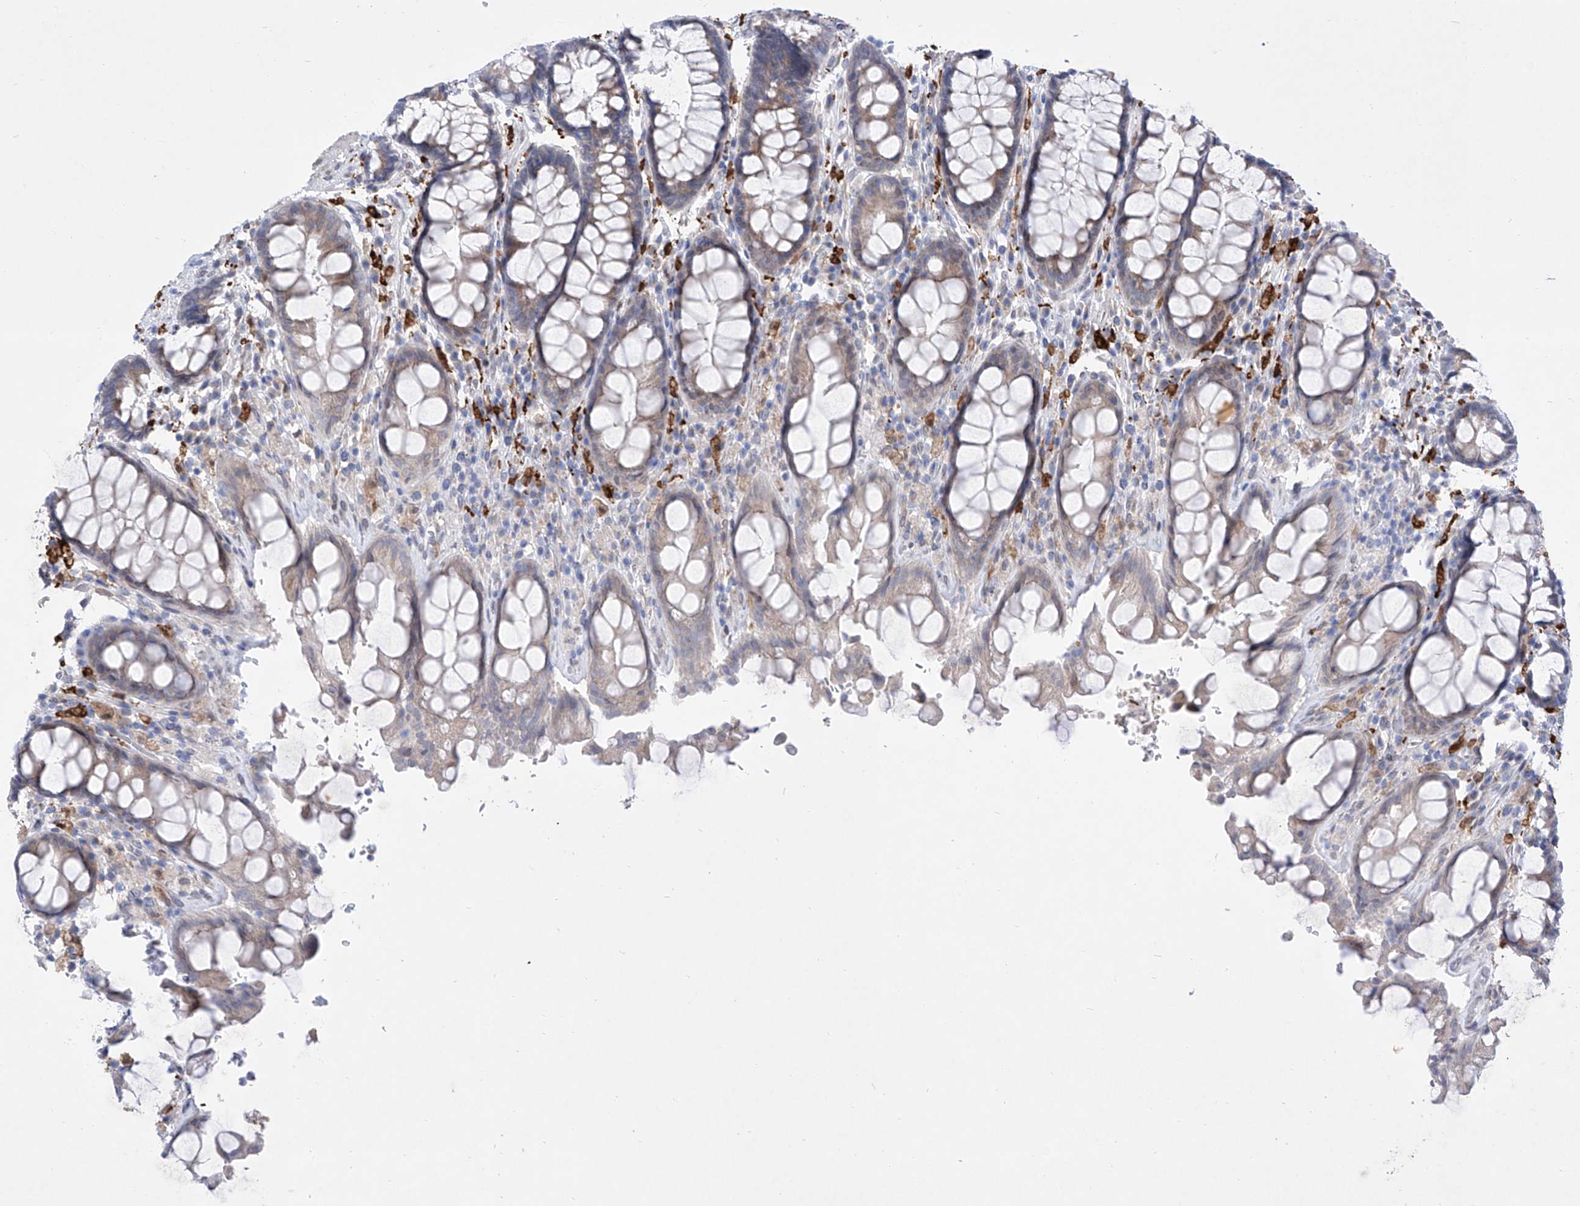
{"staining": {"intensity": "weak", "quantity": "25%-75%", "location": "cytoplasmic/membranous"}, "tissue": "rectum", "cell_type": "Glandular cells", "image_type": "normal", "snomed": [{"axis": "morphology", "description": "Normal tissue, NOS"}, {"axis": "topography", "description": "Rectum"}], "caption": "The image reveals a brown stain indicating the presence of a protein in the cytoplasmic/membranous of glandular cells in rectum. (DAB = brown stain, brightfield microscopy at high magnification).", "gene": "LCLAT1", "patient": {"sex": "male", "age": 64}}